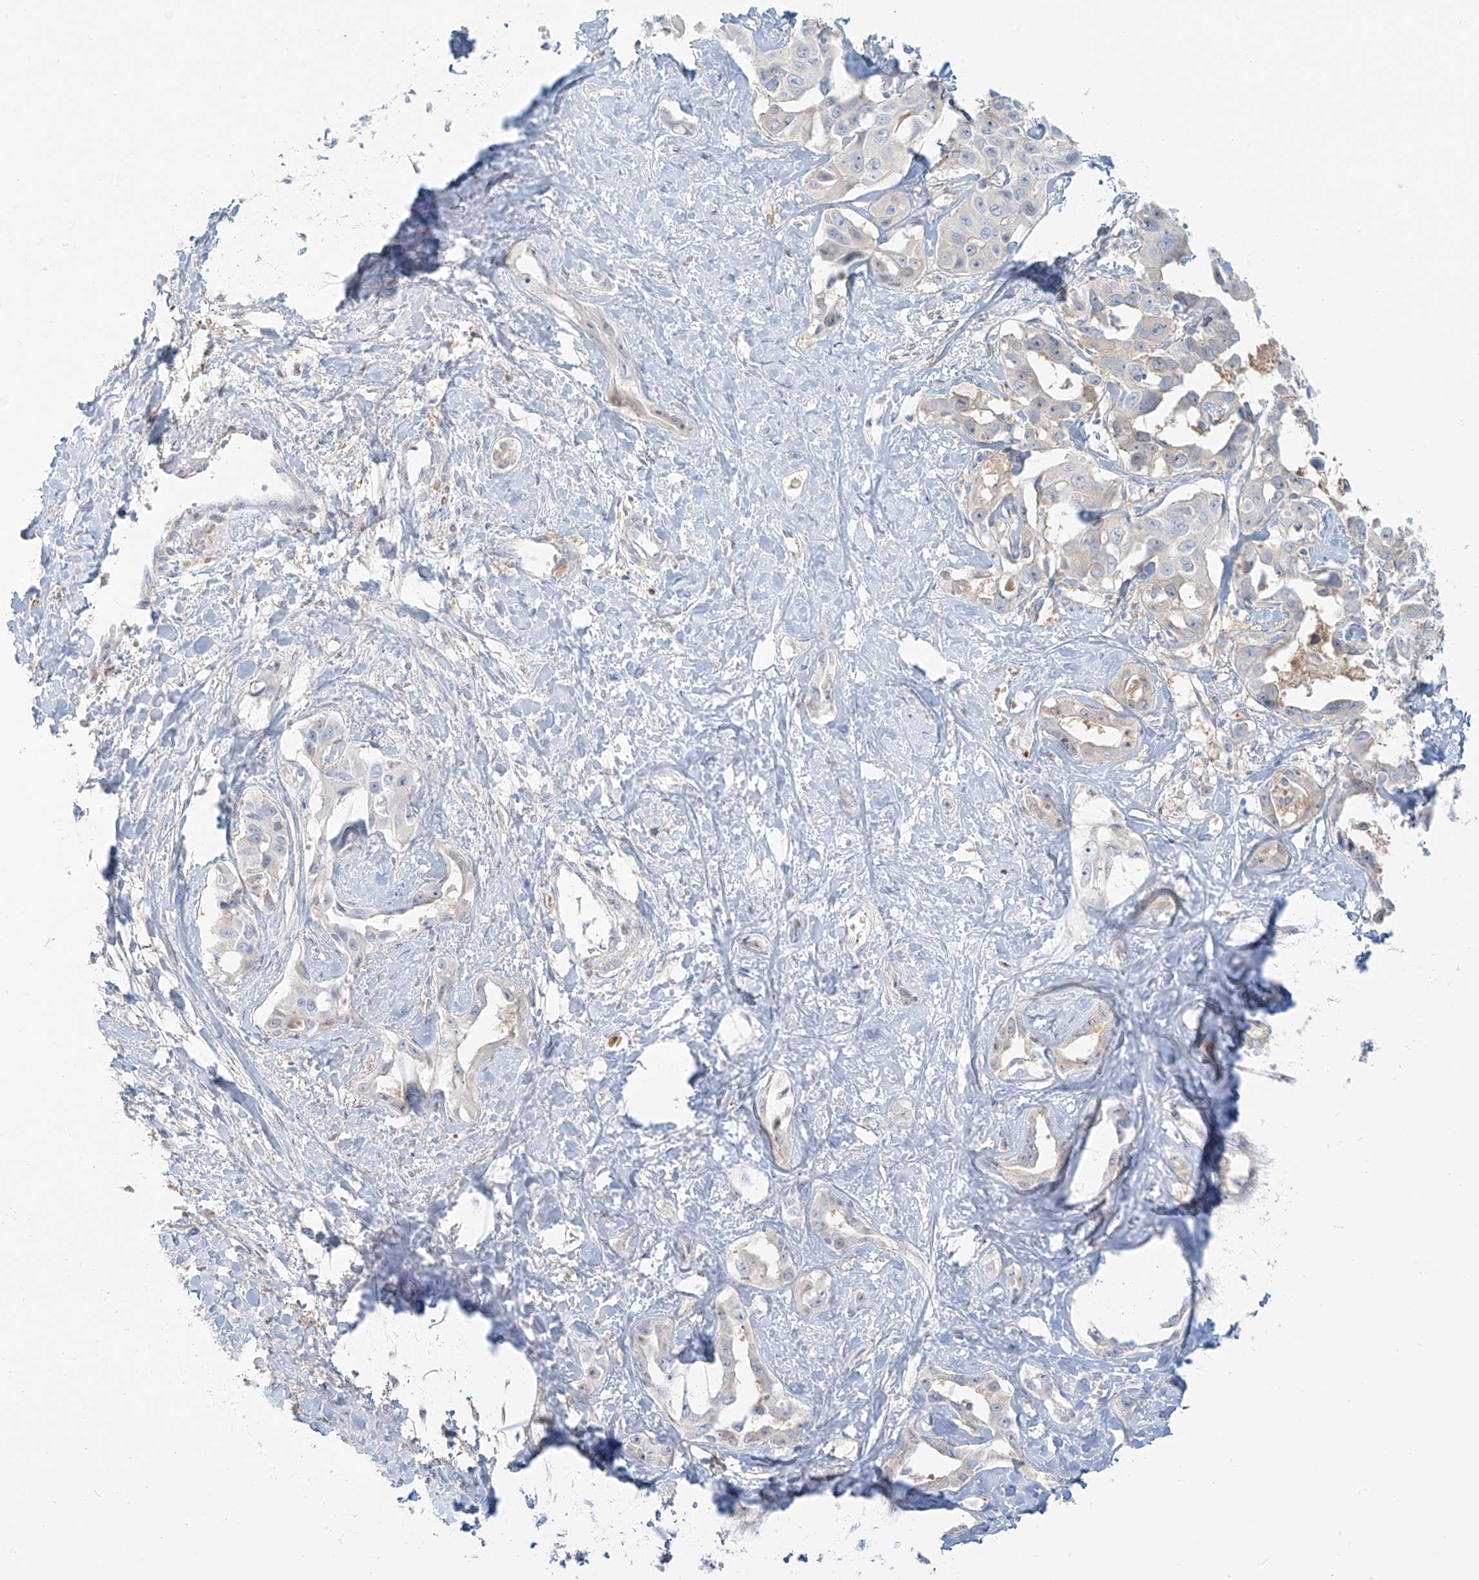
{"staining": {"intensity": "weak", "quantity": "<25%", "location": "cytoplasmic/membranous"}, "tissue": "liver cancer", "cell_type": "Tumor cells", "image_type": "cancer", "snomed": [{"axis": "morphology", "description": "Cholangiocarcinoma"}, {"axis": "topography", "description": "Liver"}], "caption": "IHC of human liver cholangiocarcinoma shows no staining in tumor cells.", "gene": "UPK1B", "patient": {"sex": "male", "age": 59}}